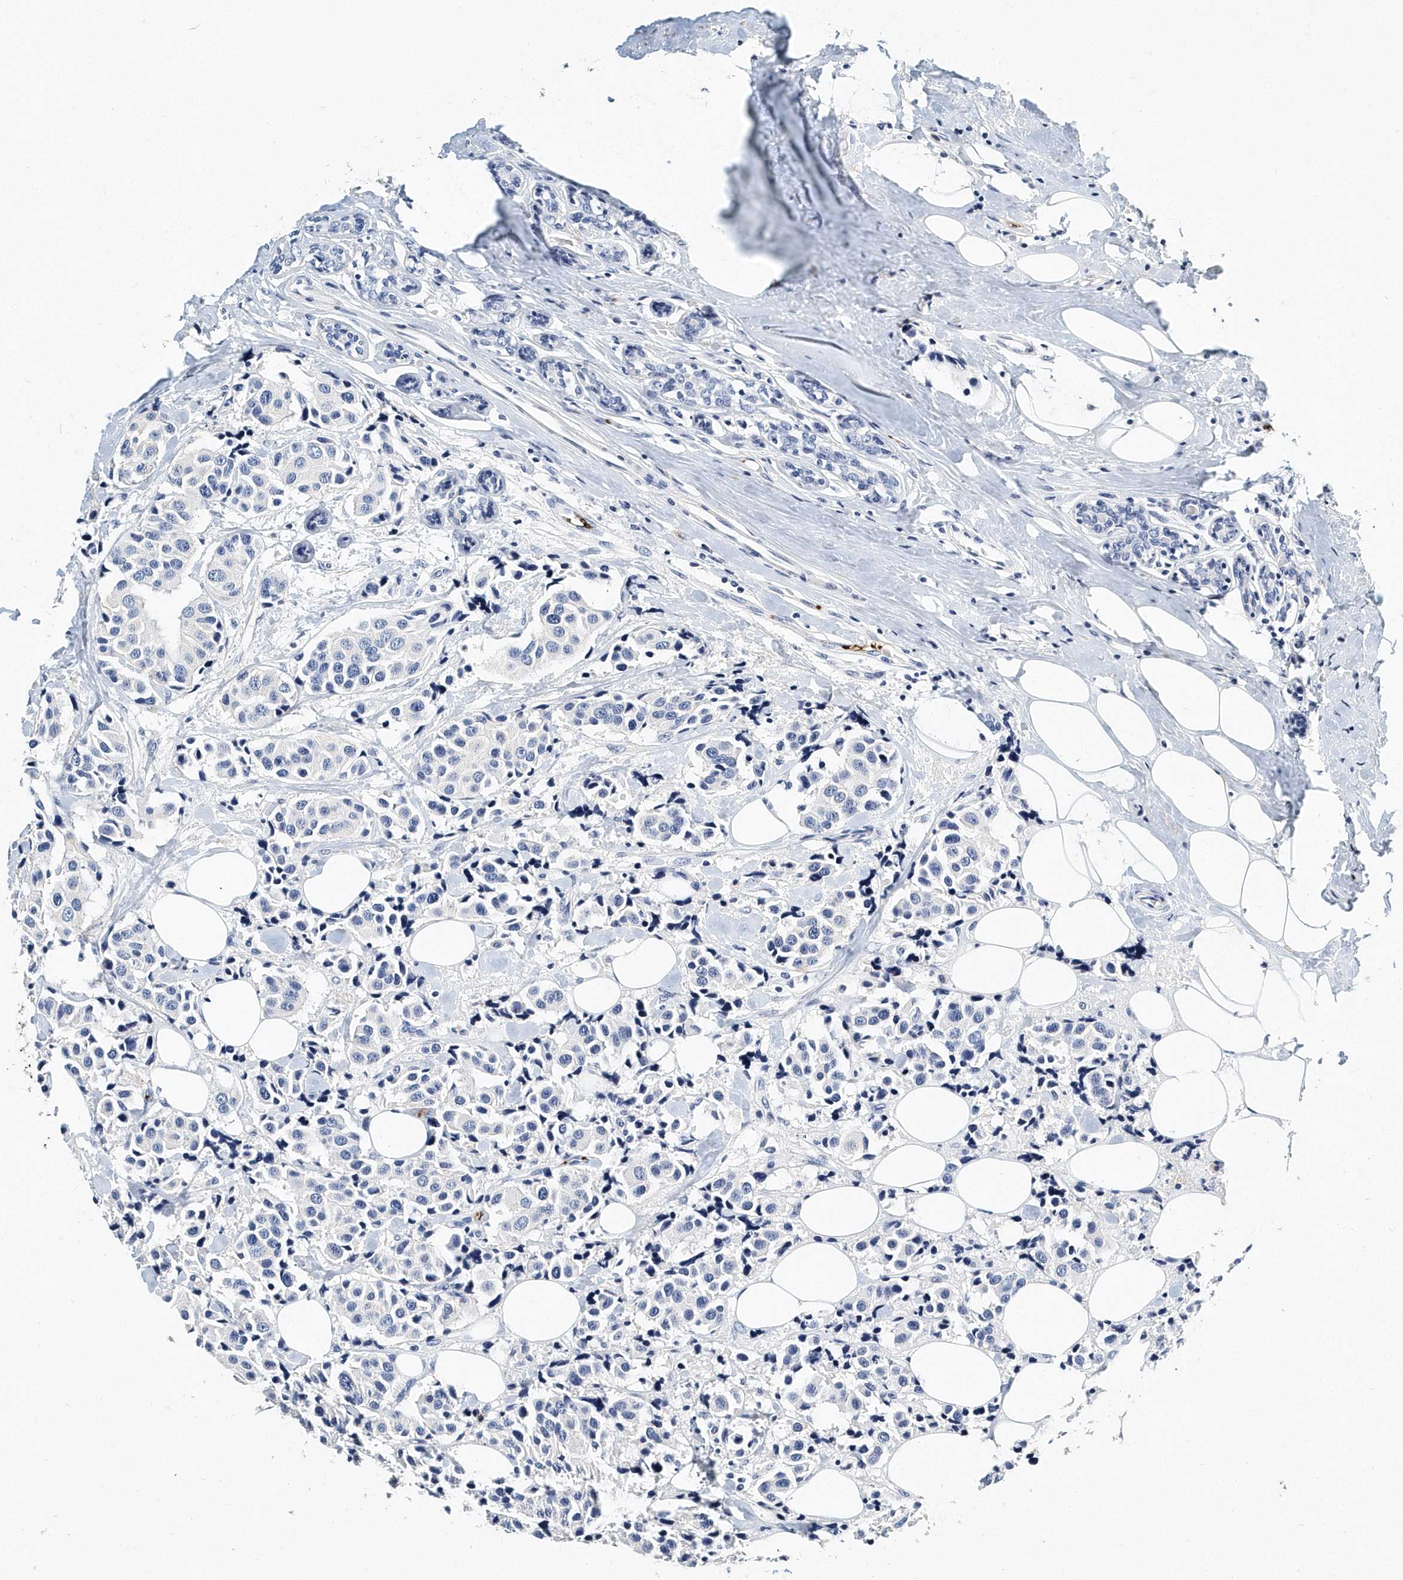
{"staining": {"intensity": "negative", "quantity": "none", "location": "none"}, "tissue": "breast cancer", "cell_type": "Tumor cells", "image_type": "cancer", "snomed": [{"axis": "morphology", "description": "Normal tissue, NOS"}, {"axis": "morphology", "description": "Duct carcinoma"}, {"axis": "topography", "description": "Breast"}], "caption": "Micrograph shows no protein staining in tumor cells of breast infiltrating ductal carcinoma tissue.", "gene": "ITGA2B", "patient": {"sex": "female", "age": 39}}